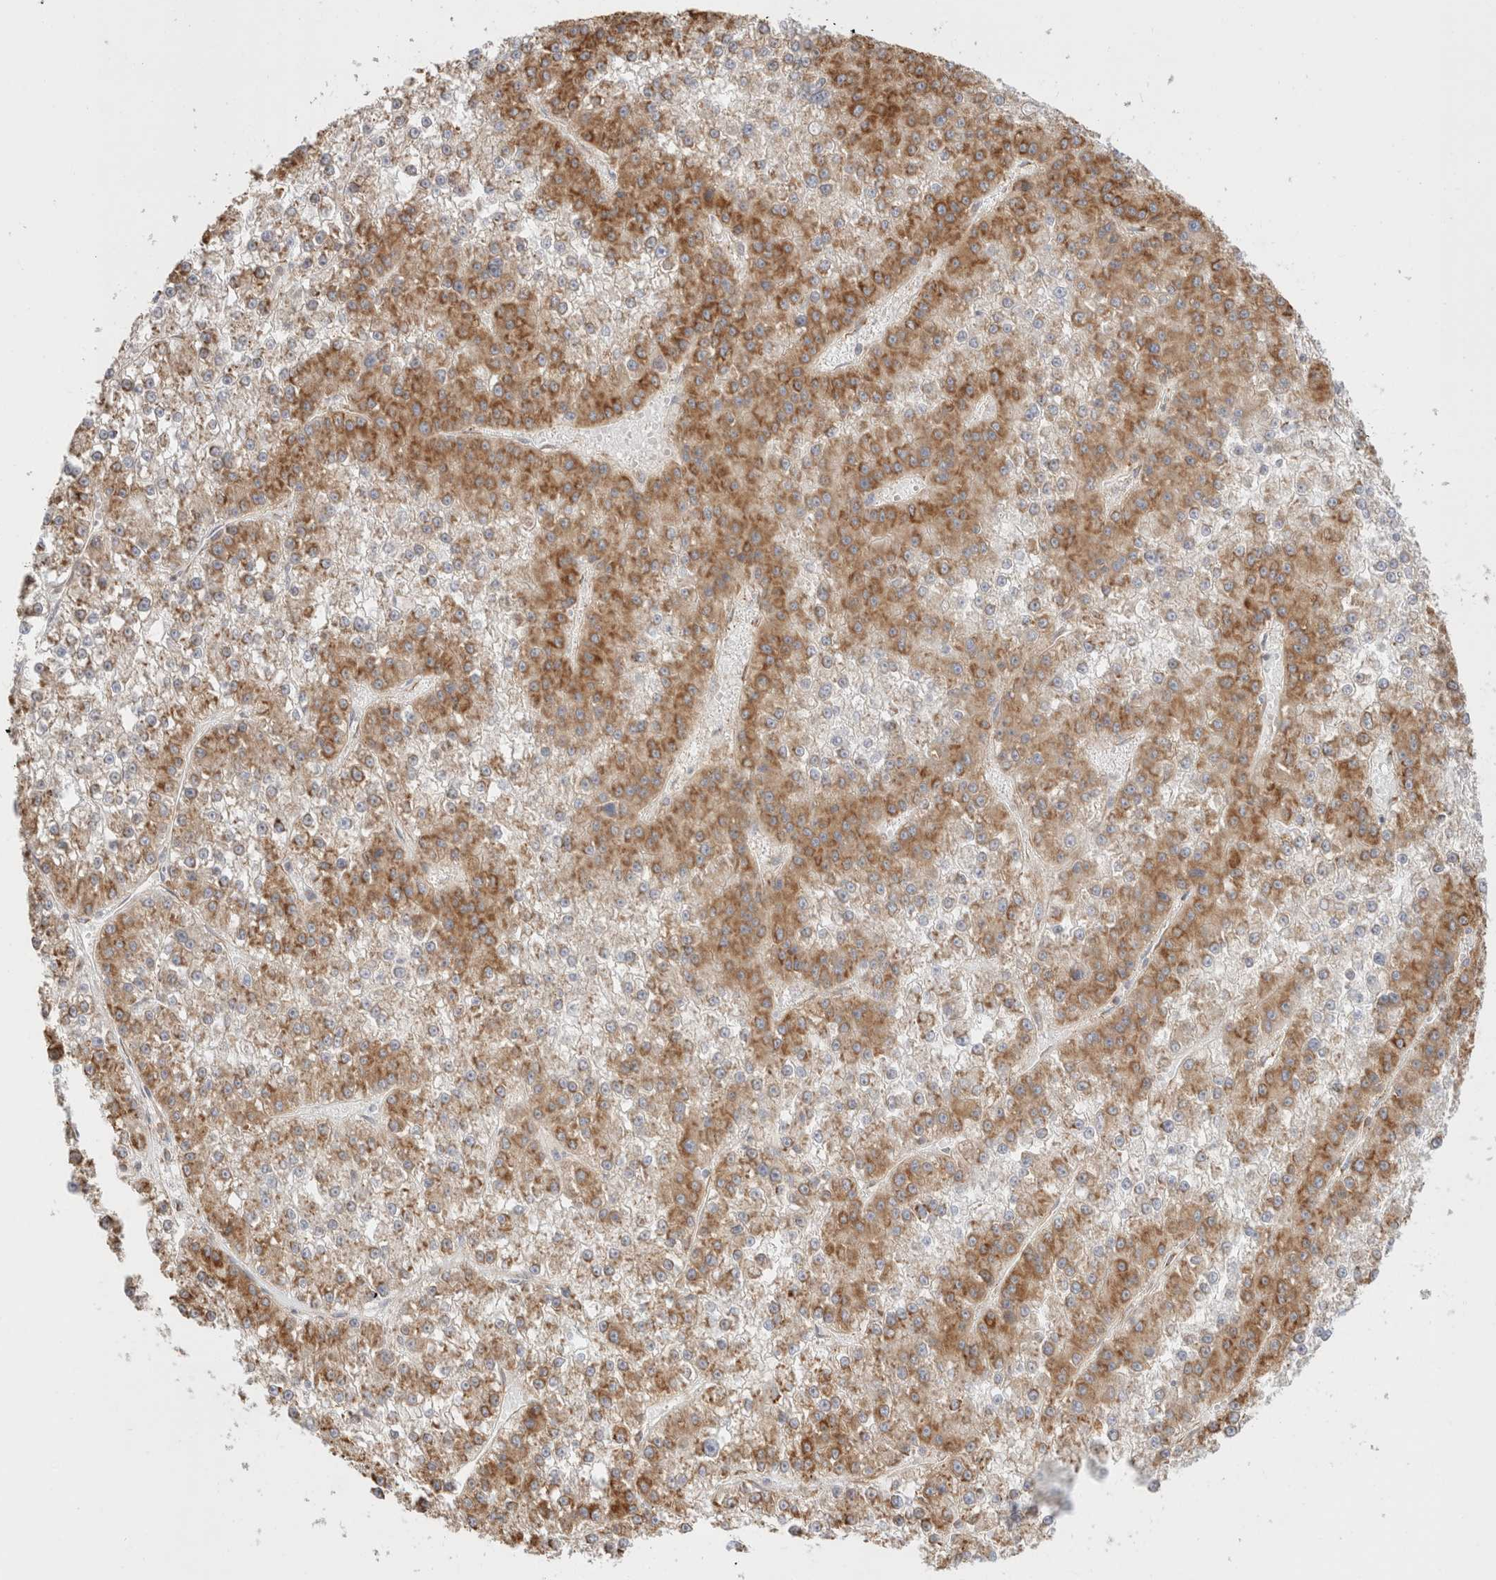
{"staining": {"intensity": "strong", "quantity": "25%-75%", "location": "cytoplasmic/membranous"}, "tissue": "liver cancer", "cell_type": "Tumor cells", "image_type": "cancer", "snomed": [{"axis": "morphology", "description": "Carcinoma, Hepatocellular, NOS"}, {"axis": "topography", "description": "Liver"}], "caption": "A photomicrograph of liver hepatocellular carcinoma stained for a protein demonstrates strong cytoplasmic/membranous brown staining in tumor cells. The staining is performed using DAB (3,3'-diaminobenzidine) brown chromogen to label protein expression. The nuclei are counter-stained blue using hematoxylin.", "gene": "ZC2HC1A", "patient": {"sex": "female", "age": 73}}